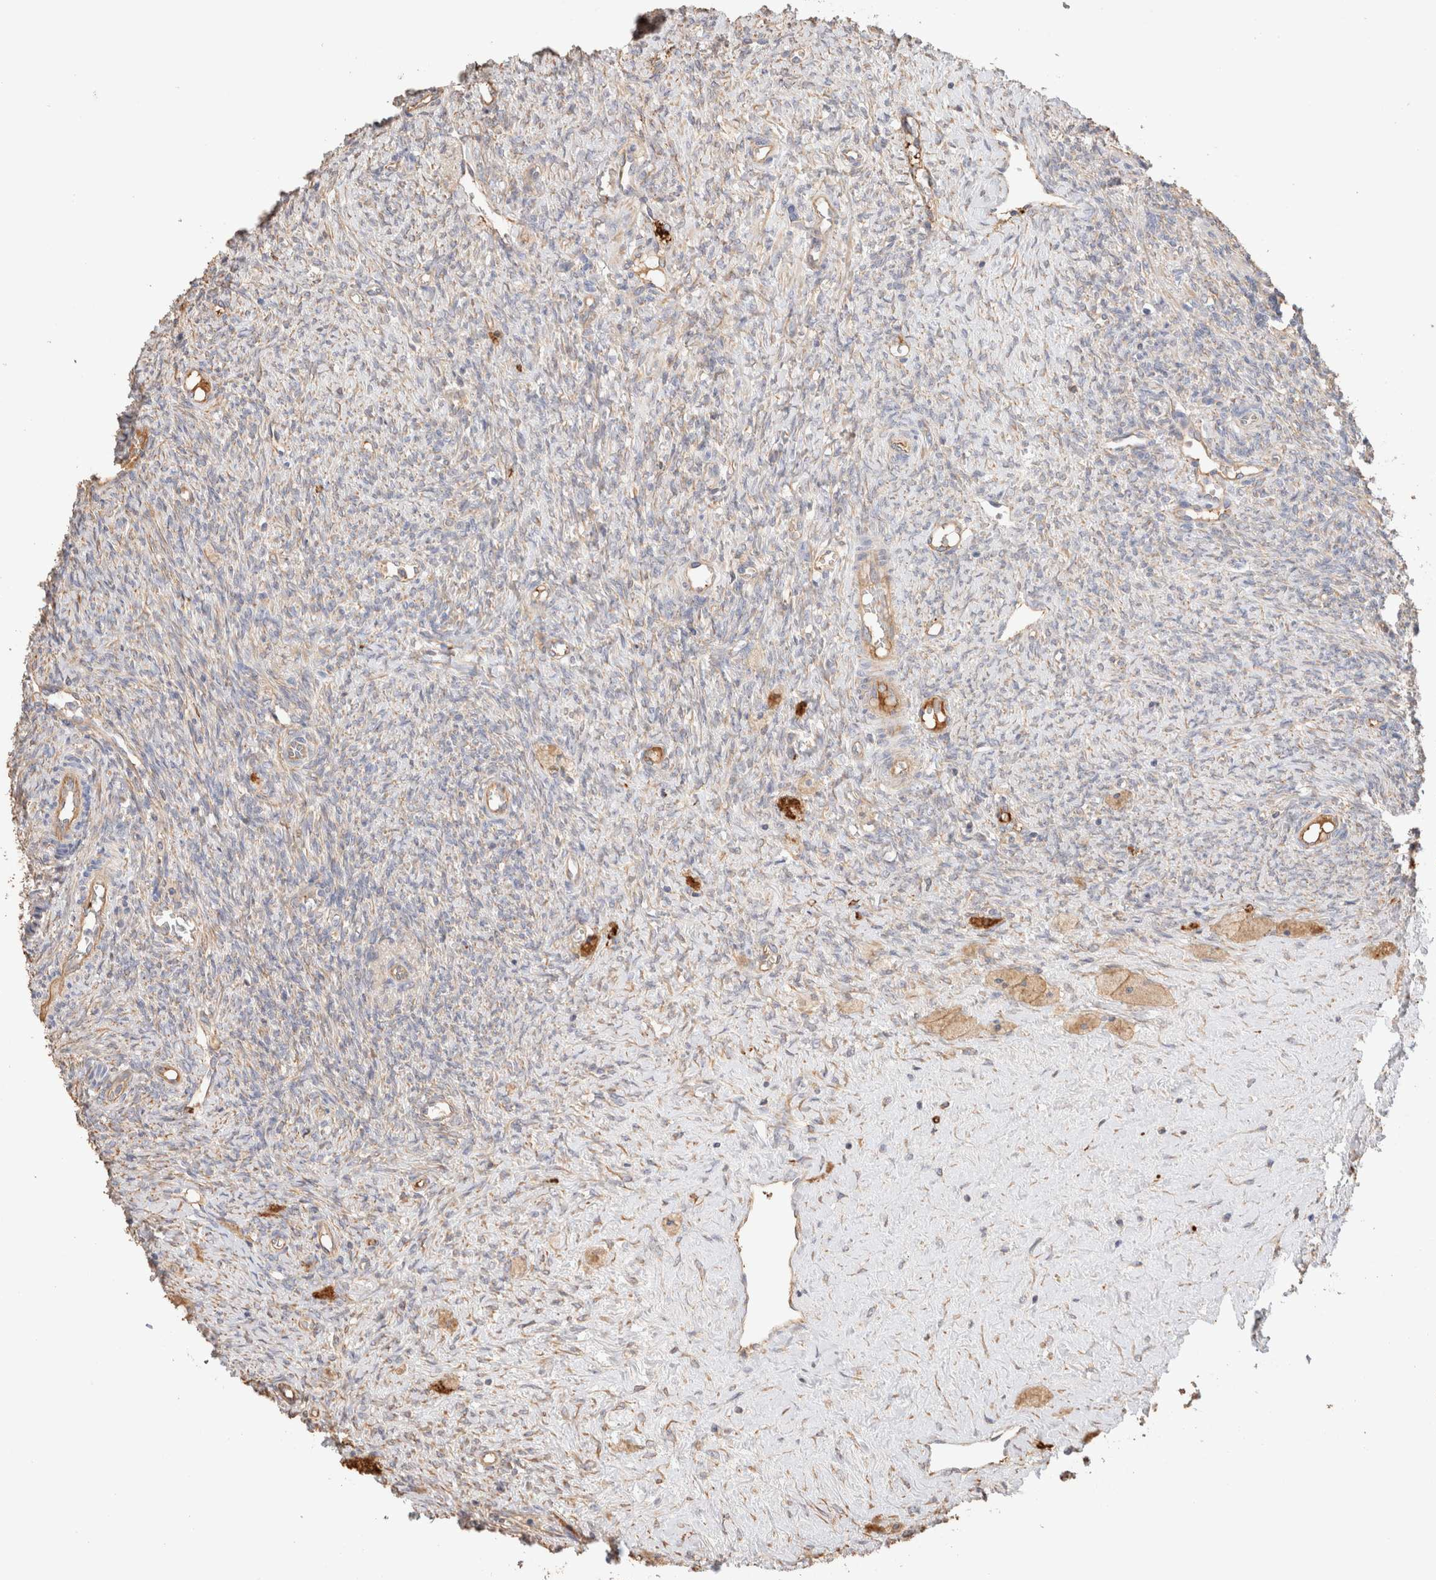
{"staining": {"intensity": "weak", "quantity": "<25%", "location": "cytoplasmic/membranous"}, "tissue": "ovary", "cell_type": "Follicle cells", "image_type": "normal", "snomed": [{"axis": "morphology", "description": "Normal tissue, NOS"}, {"axis": "topography", "description": "Ovary"}], "caption": "A histopathology image of ovary stained for a protein shows no brown staining in follicle cells. (DAB immunohistochemistry visualized using brightfield microscopy, high magnification).", "gene": "PROS1", "patient": {"sex": "female", "age": 41}}